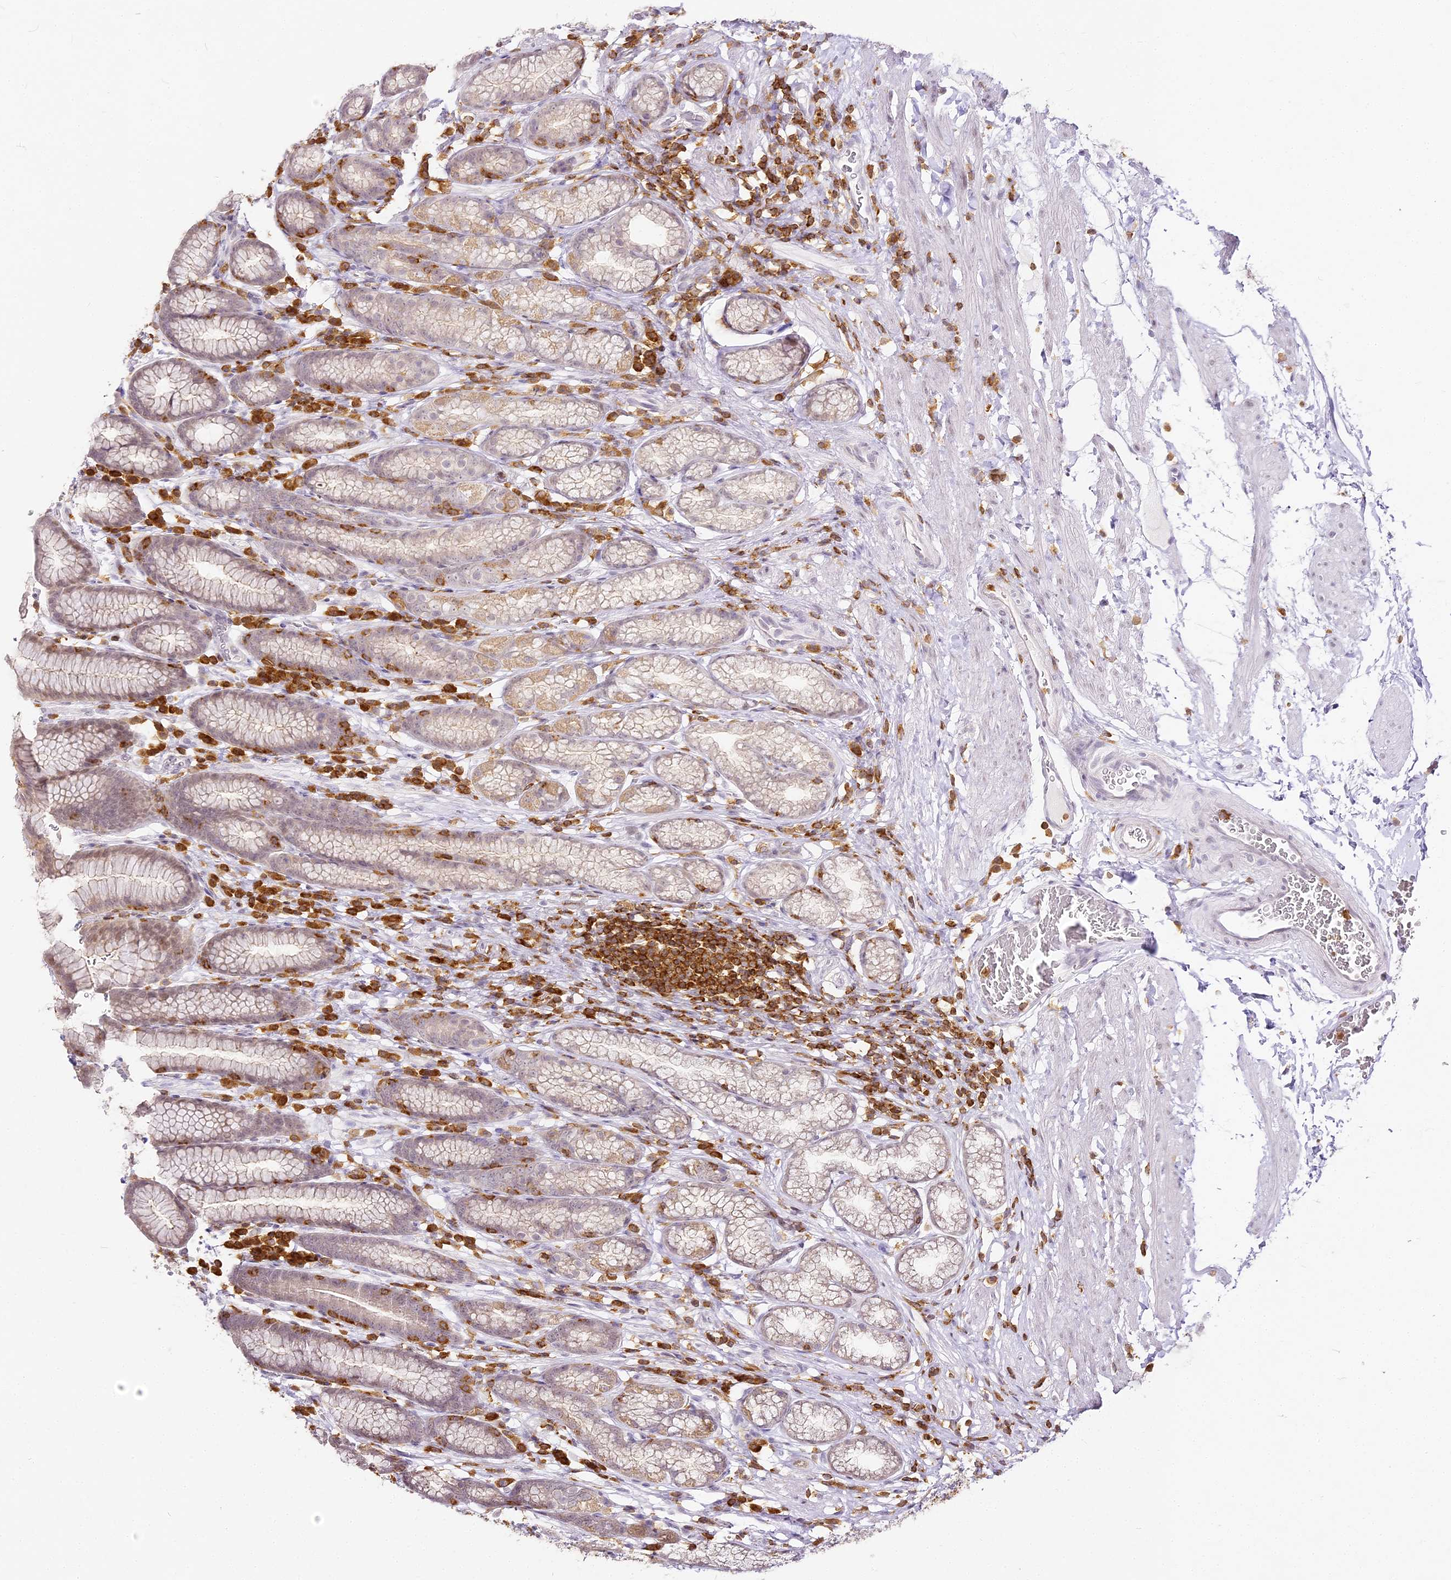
{"staining": {"intensity": "moderate", "quantity": "<25%", "location": "cytoplasmic/membranous"}, "tissue": "stomach", "cell_type": "Glandular cells", "image_type": "normal", "snomed": [{"axis": "morphology", "description": "Normal tissue, NOS"}, {"axis": "topography", "description": "Stomach"}], "caption": "DAB immunohistochemical staining of benign human stomach exhibits moderate cytoplasmic/membranous protein expression in about <25% of glandular cells.", "gene": "DOCK2", "patient": {"sex": "male", "age": 42}}